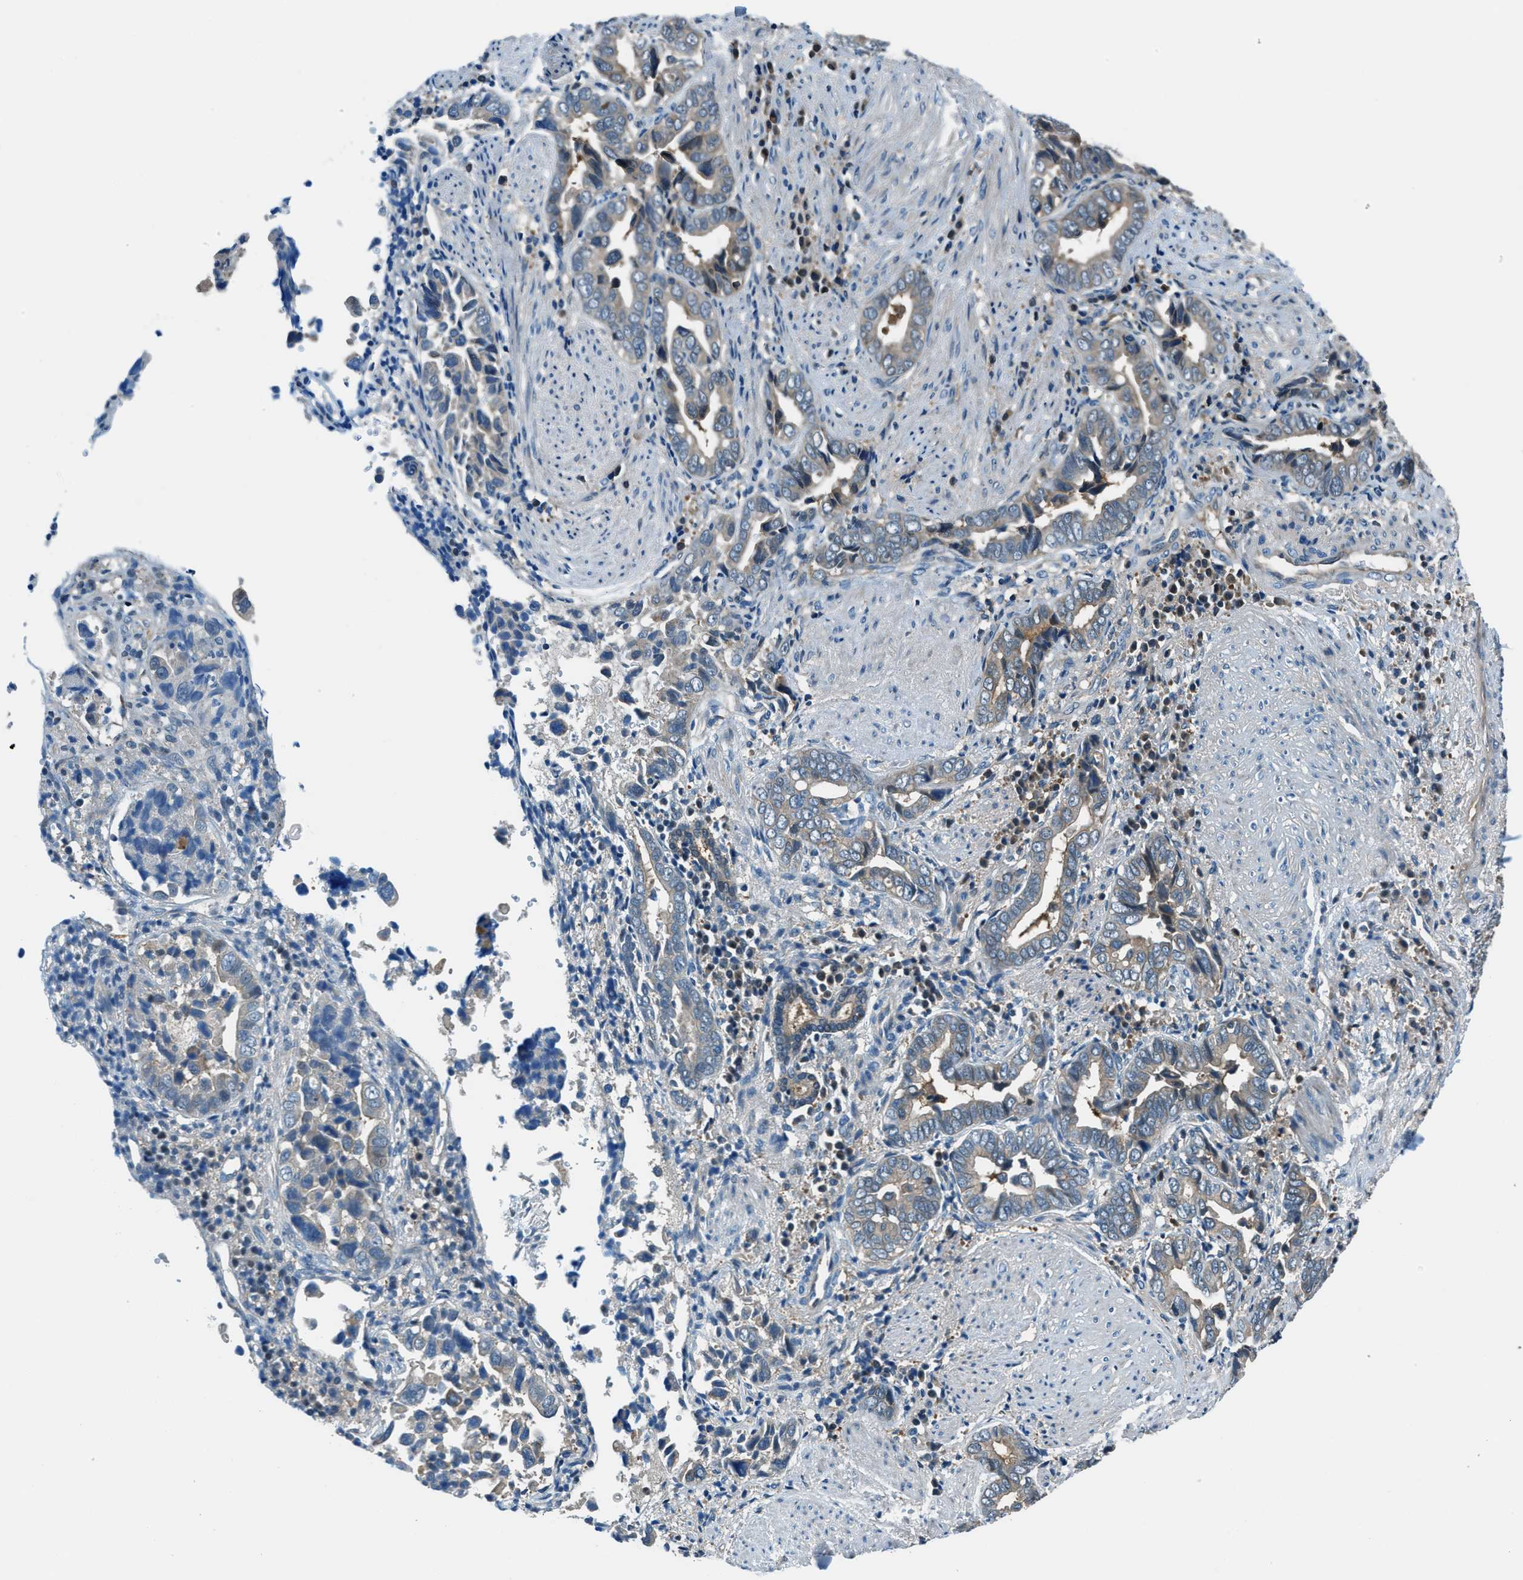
{"staining": {"intensity": "weak", "quantity": "<25%", "location": "cytoplasmic/membranous"}, "tissue": "liver cancer", "cell_type": "Tumor cells", "image_type": "cancer", "snomed": [{"axis": "morphology", "description": "Cholangiocarcinoma"}, {"axis": "topography", "description": "Liver"}], "caption": "A micrograph of human liver cancer is negative for staining in tumor cells. (DAB (3,3'-diaminobenzidine) immunohistochemistry, high magnification).", "gene": "HEBP2", "patient": {"sex": "female", "age": 79}}